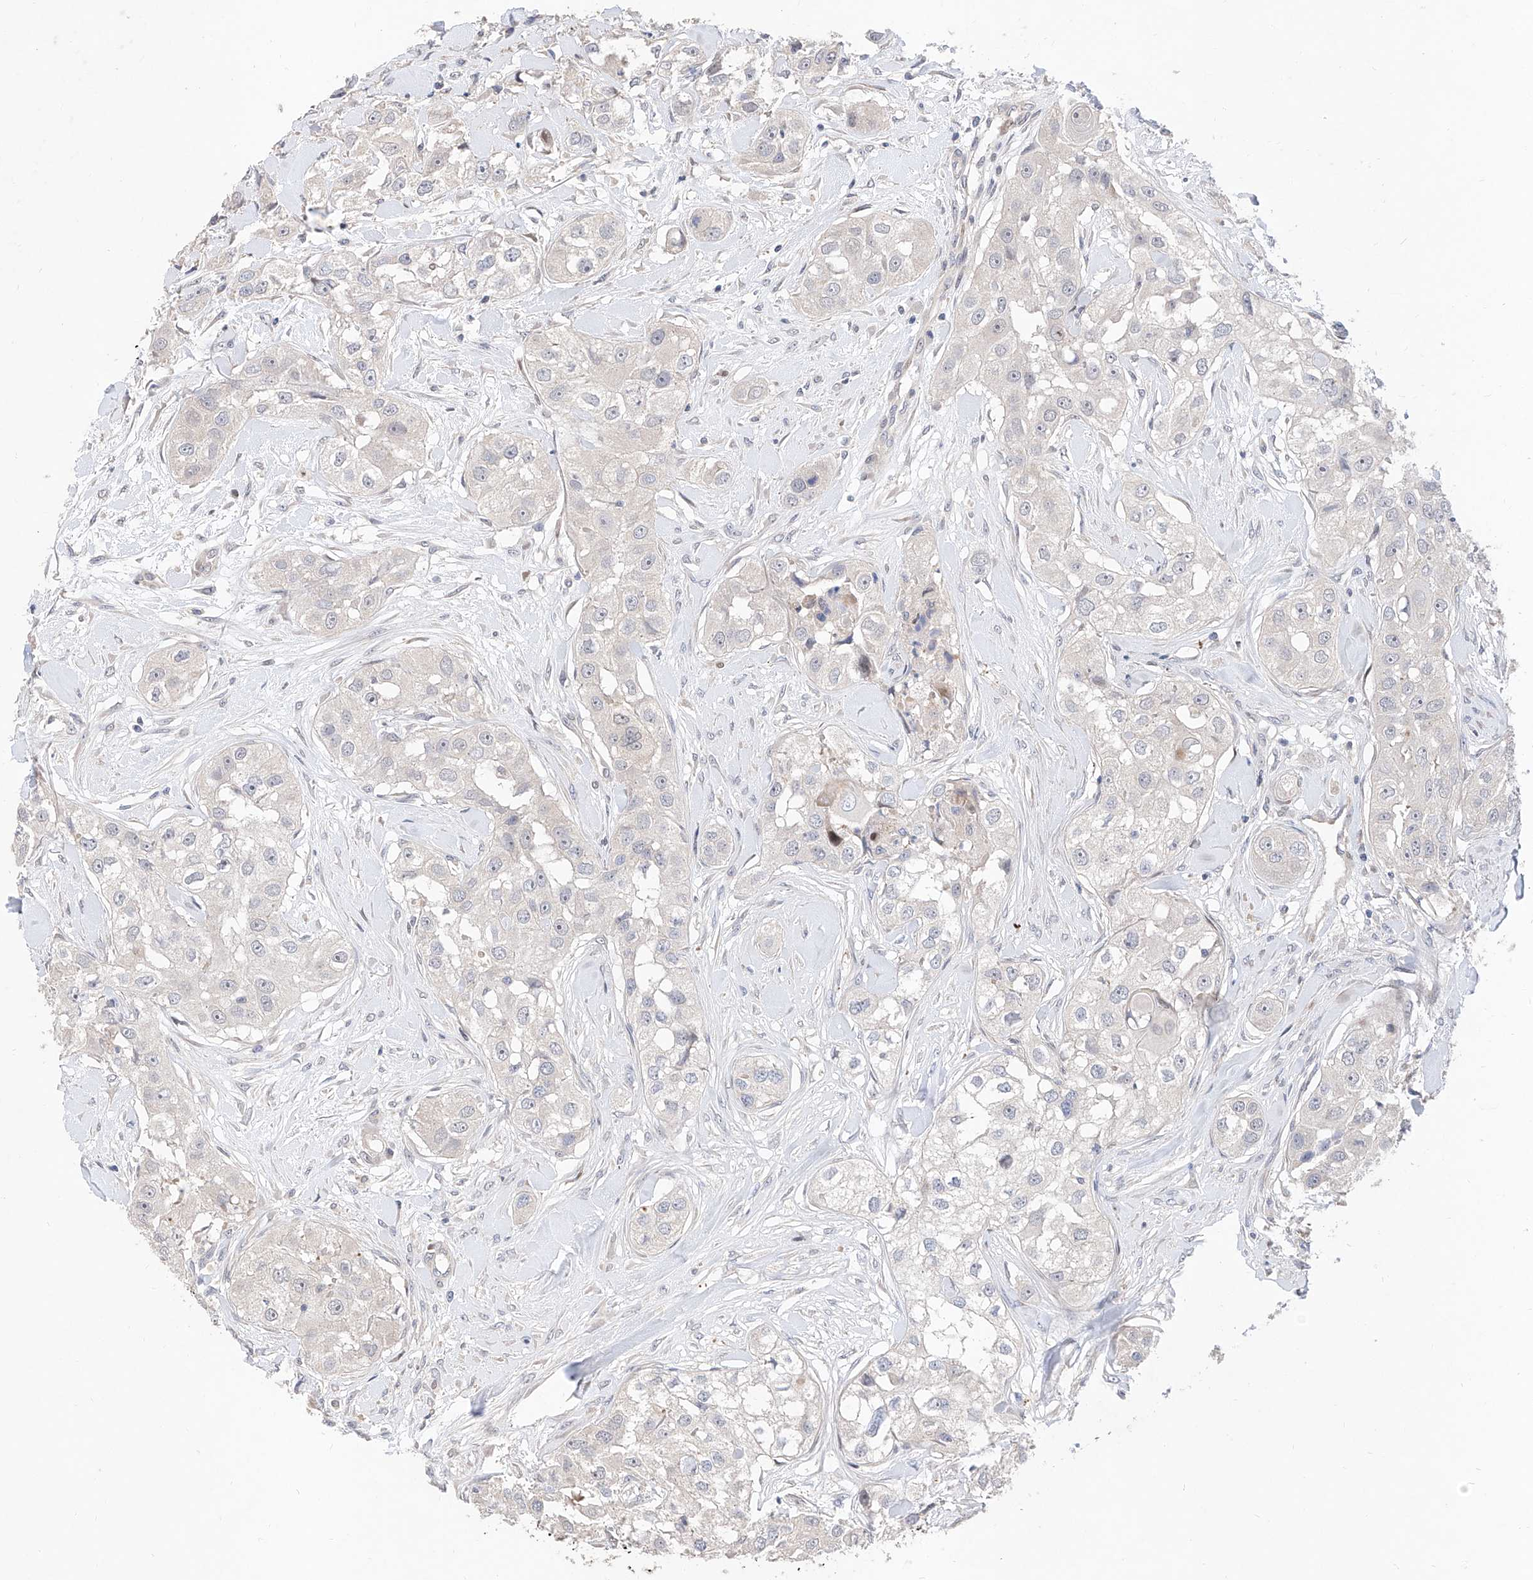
{"staining": {"intensity": "negative", "quantity": "none", "location": "none"}, "tissue": "head and neck cancer", "cell_type": "Tumor cells", "image_type": "cancer", "snomed": [{"axis": "morphology", "description": "Normal tissue, NOS"}, {"axis": "morphology", "description": "Squamous cell carcinoma, NOS"}, {"axis": "topography", "description": "Skeletal muscle"}, {"axis": "topography", "description": "Head-Neck"}], "caption": "Photomicrograph shows no protein expression in tumor cells of head and neck cancer tissue.", "gene": "FUCA2", "patient": {"sex": "male", "age": 51}}